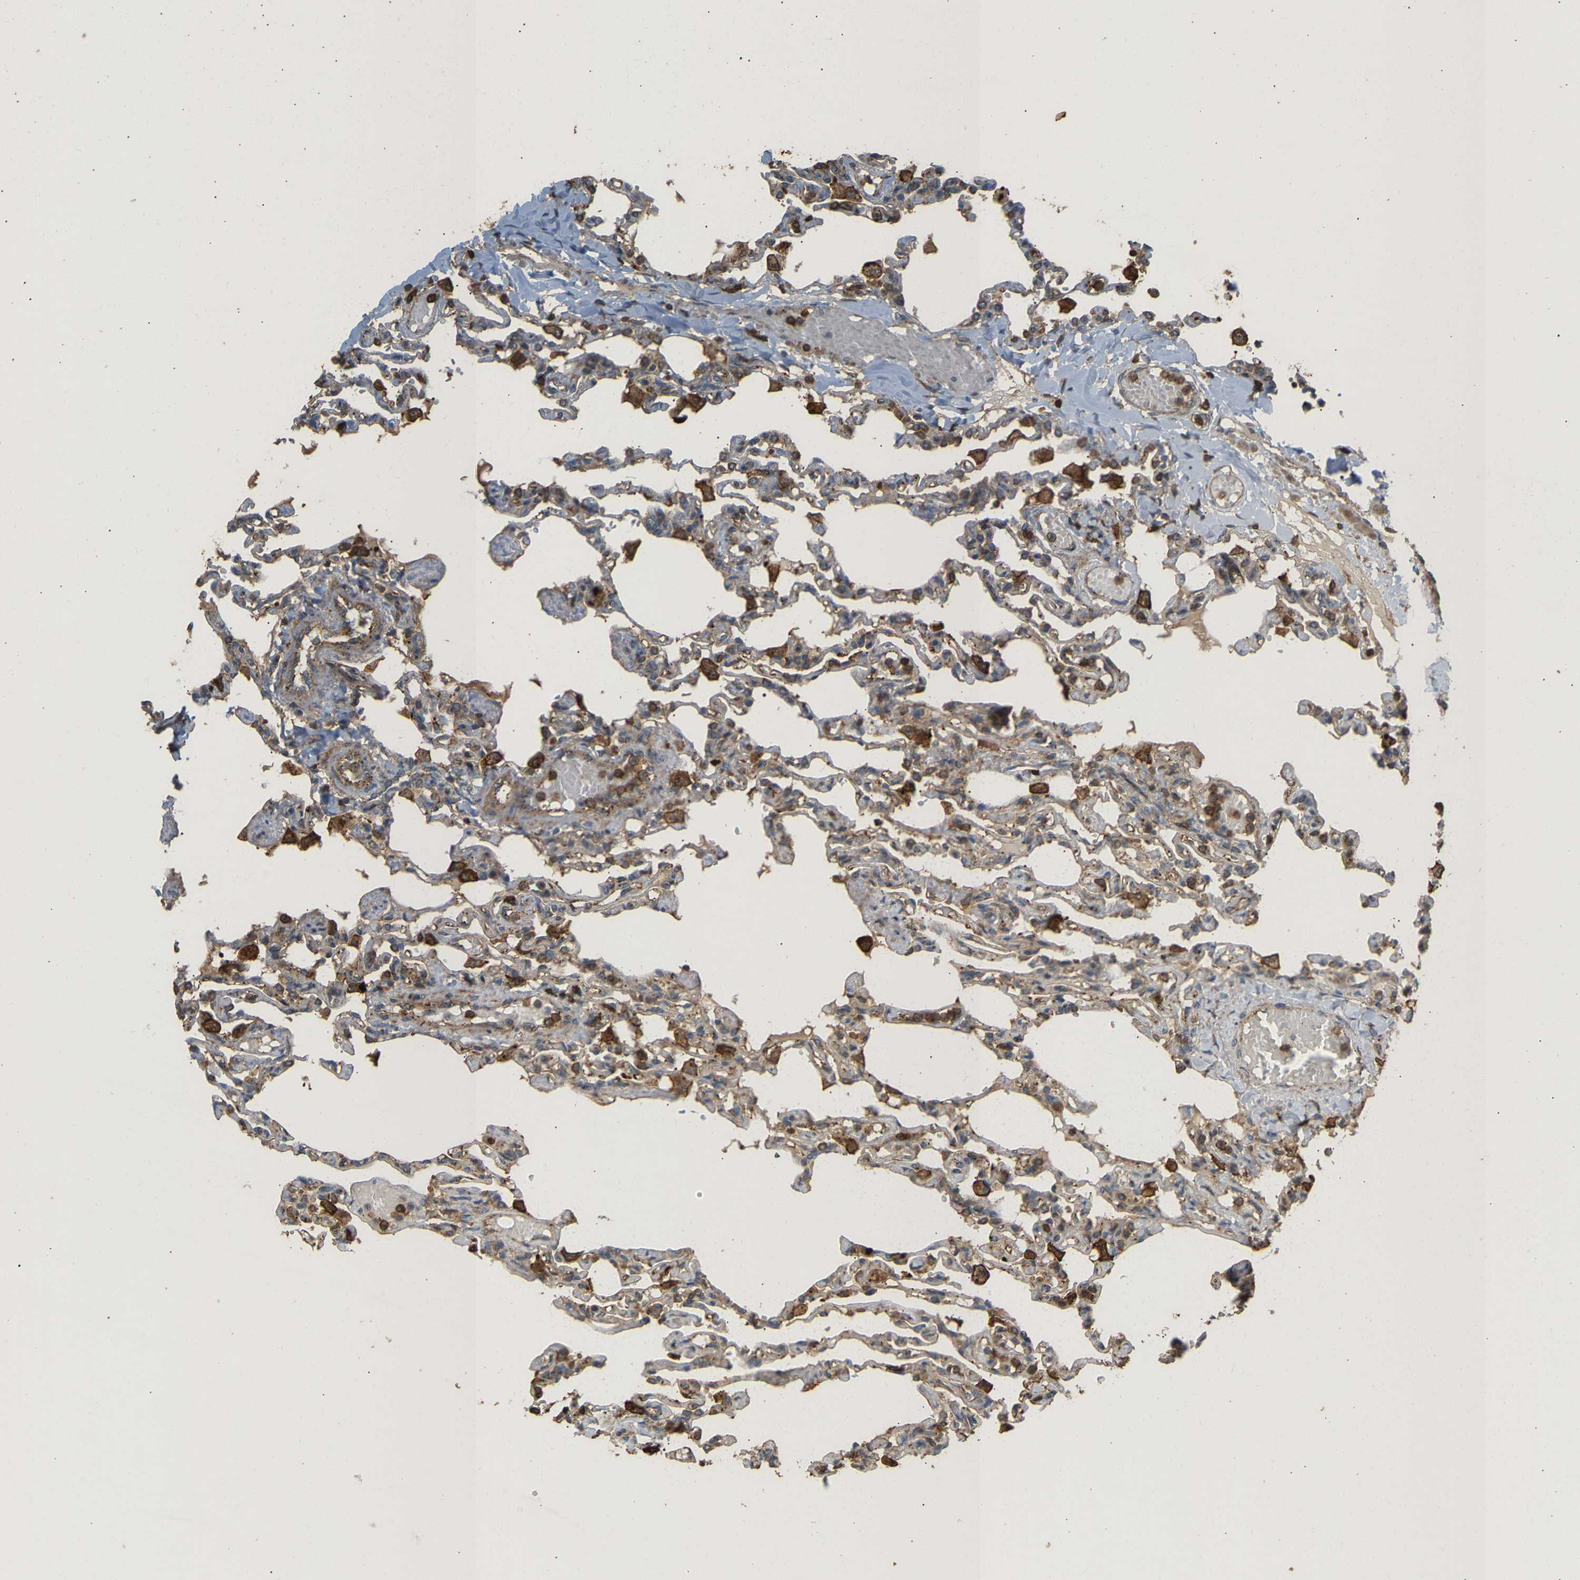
{"staining": {"intensity": "moderate", "quantity": "<25%", "location": "cytoplasmic/membranous"}, "tissue": "lung", "cell_type": "Alveolar cells", "image_type": "normal", "snomed": [{"axis": "morphology", "description": "Normal tissue, NOS"}, {"axis": "topography", "description": "Lung"}], "caption": "Immunohistochemistry (IHC) of normal lung reveals low levels of moderate cytoplasmic/membranous expression in about <25% of alveolar cells. The protein is stained brown, and the nuclei are stained in blue (DAB IHC with brightfield microscopy, high magnification).", "gene": "ENSG00000282218", "patient": {"sex": "male", "age": 21}}